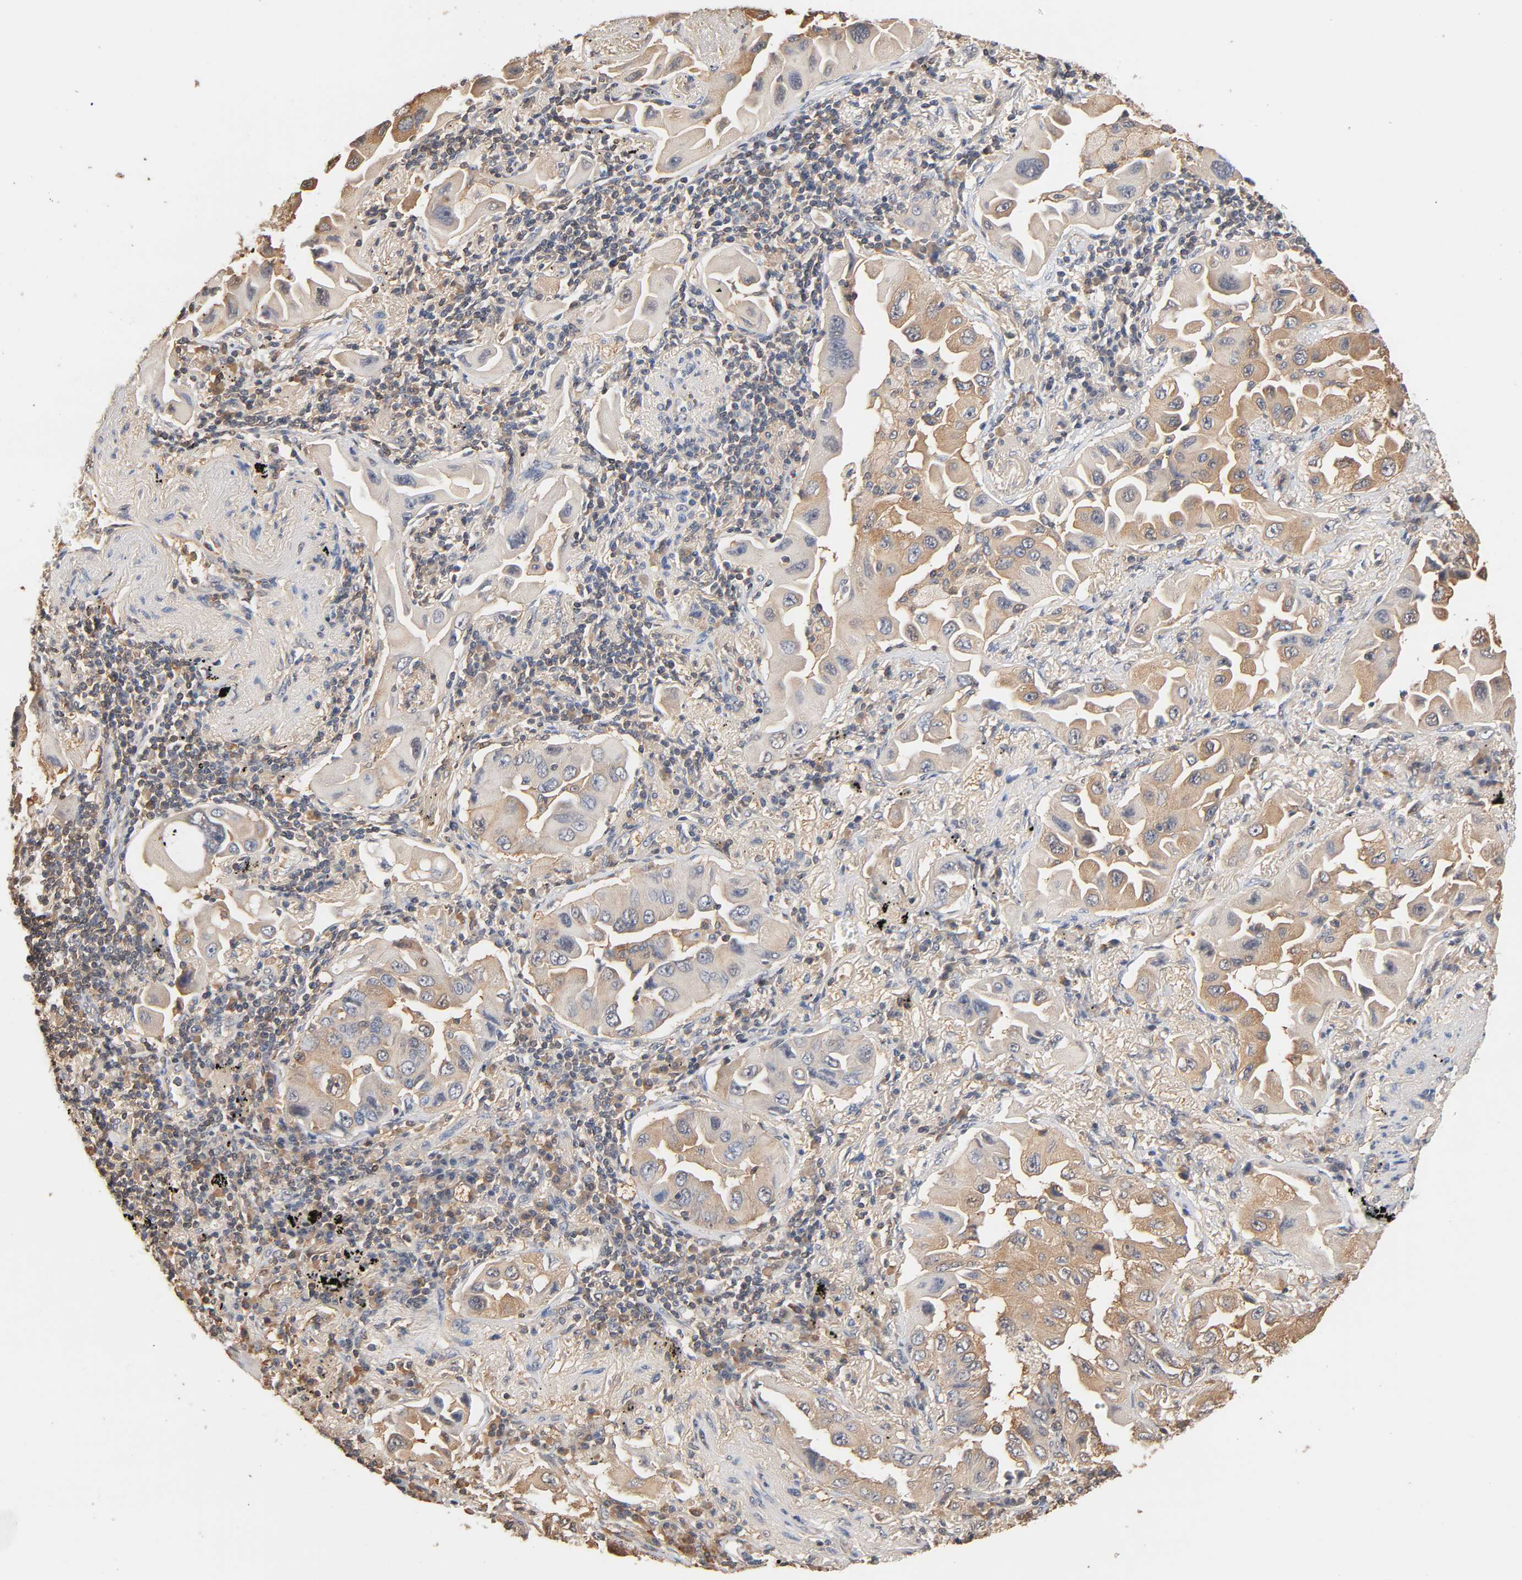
{"staining": {"intensity": "weak", "quantity": ">75%", "location": "cytoplasmic/membranous"}, "tissue": "lung cancer", "cell_type": "Tumor cells", "image_type": "cancer", "snomed": [{"axis": "morphology", "description": "Adenocarcinoma, NOS"}, {"axis": "topography", "description": "Lung"}], "caption": "Immunohistochemical staining of human lung cancer (adenocarcinoma) shows low levels of weak cytoplasmic/membranous protein positivity in about >75% of tumor cells.", "gene": "ALDOA", "patient": {"sex": "female", "age": 65}}